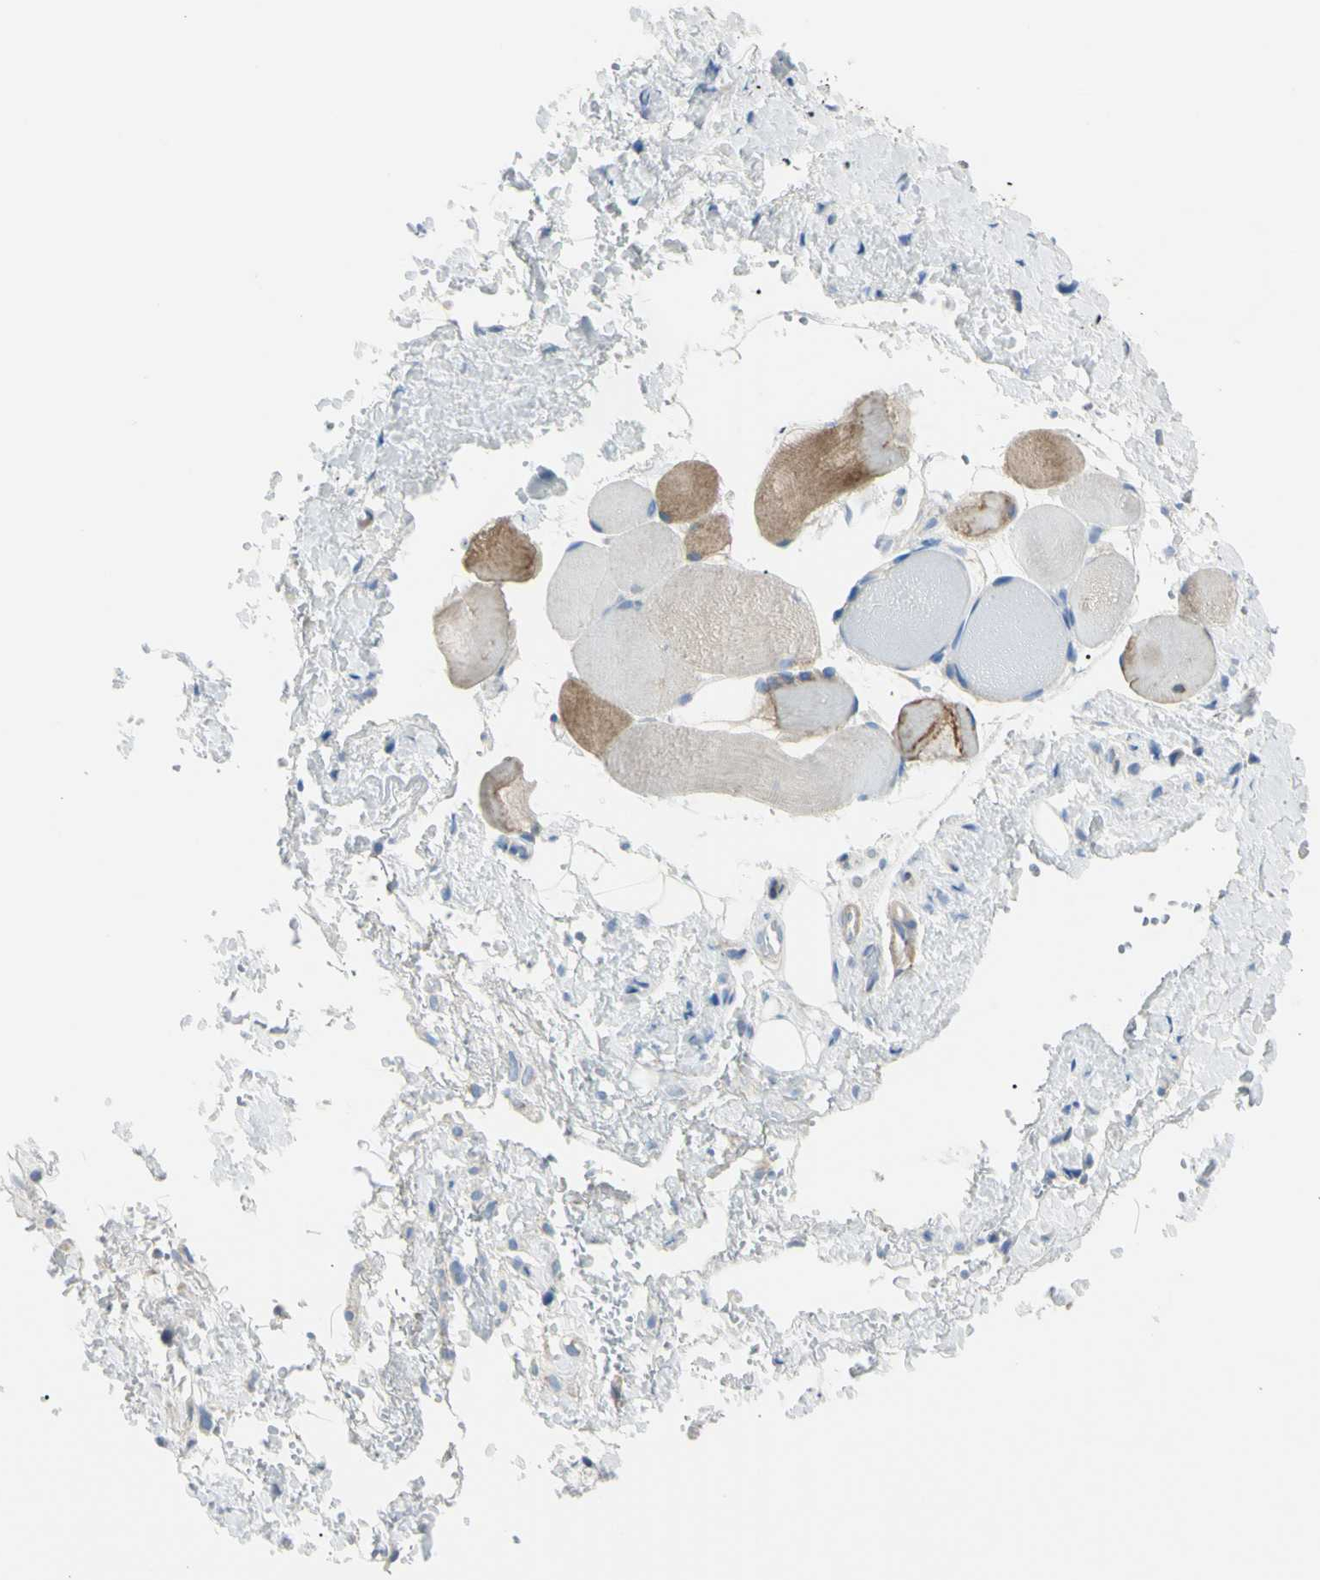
{"staining": {"intensity": "negative", "quantity": "none", "location": "none"}, "tissue": "adipose tissue", "cell_type": "Adipocytes", "image_type": "normal", "snomed": [{"axis": "morphology", "description": "Normal tissue, NOS"}, {"axis": "morphology", "description": "Inflammation, NOS"}, {"axis": "topography", "description": "Vascular tissue"}, {"axis": "topography", "description": "Salivary gland"}], "caption": "IHC image of unremarkable adipose tissue stained for a protein (brown), which shows no positivity in adipocytes.", "gene": "B4GALT3", "patient": {"sex": "female", "age": 75}}